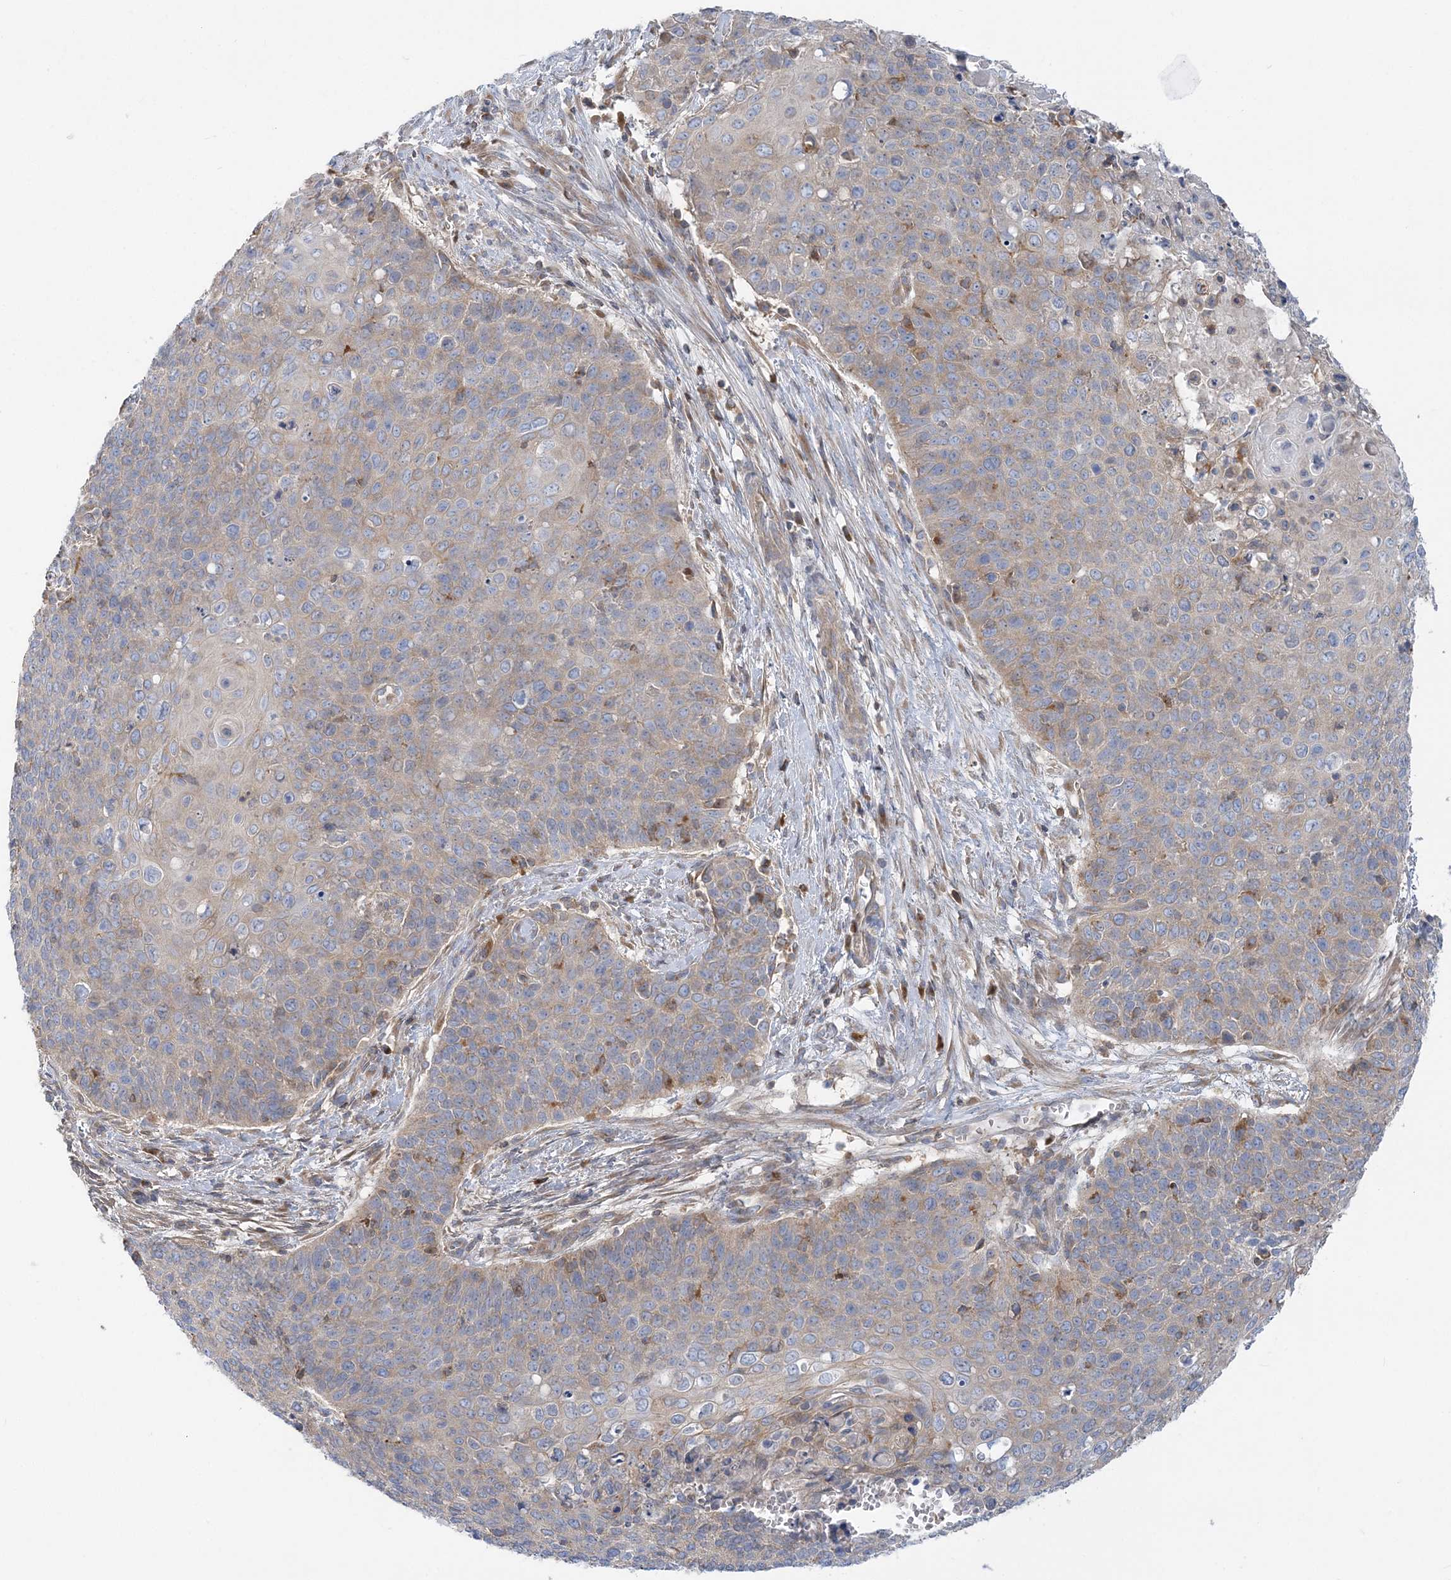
{"staining": {"intensity": "weak", "quantity": "<25%", "location": "cytoplasmic/membranous"}, "tissue": "cervical cancer", "cell_type": "Tumor cells", "image_type": "cancer", "snomed": [{"axis": "morphology", "description": "Squamous cell carcinoma, NOS"}, {"axis": "topography", "description": "Cervix"}], "caption": "There is no significant positivity in tumor cells of cervical cancer. (DAB IHC with hematoxylin counter stain).", "gene": "FAM114A2", "patient": {"sex": "female", "age": 39}}